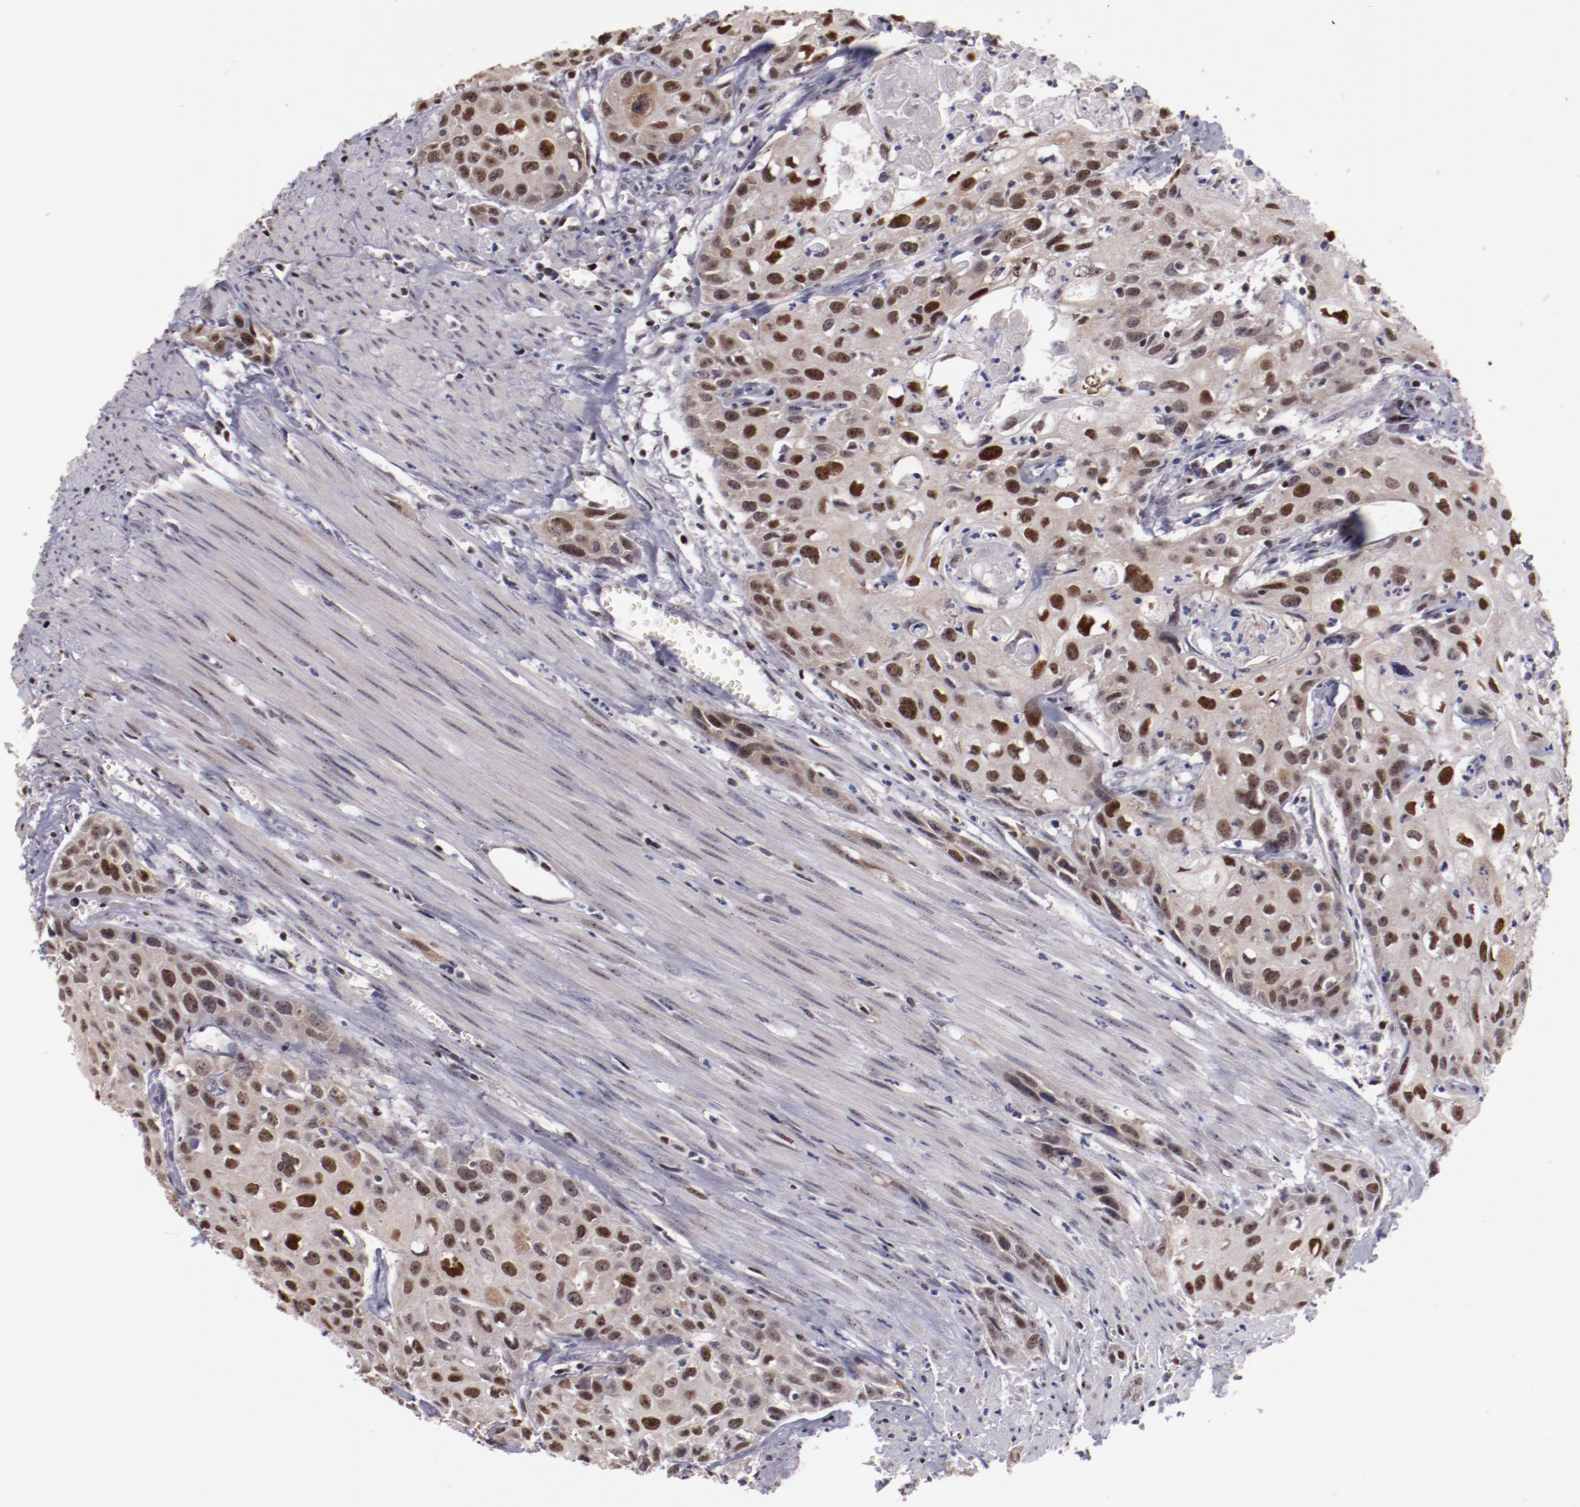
{"staining": {"intensity": "moderate", "quantity": ">75%", "location": "nuclear"}, "tissue": "urothelial cancer", "cell_type": "Tumor cells", "image_type": "cancer", "snomed": [{"axis": "morphology", "description": "Urothelial carcinoma, High grade"}, {"axis": "topography", "description": "Urinary bladder"}], "caption": "Protein staining of high-grade urothelial carcinoma tissue shows moderate nuclear expression in approximately >75% of tumor cells.", "gene": "DDX24", "patient": {"sex": "male", "age": 54}}